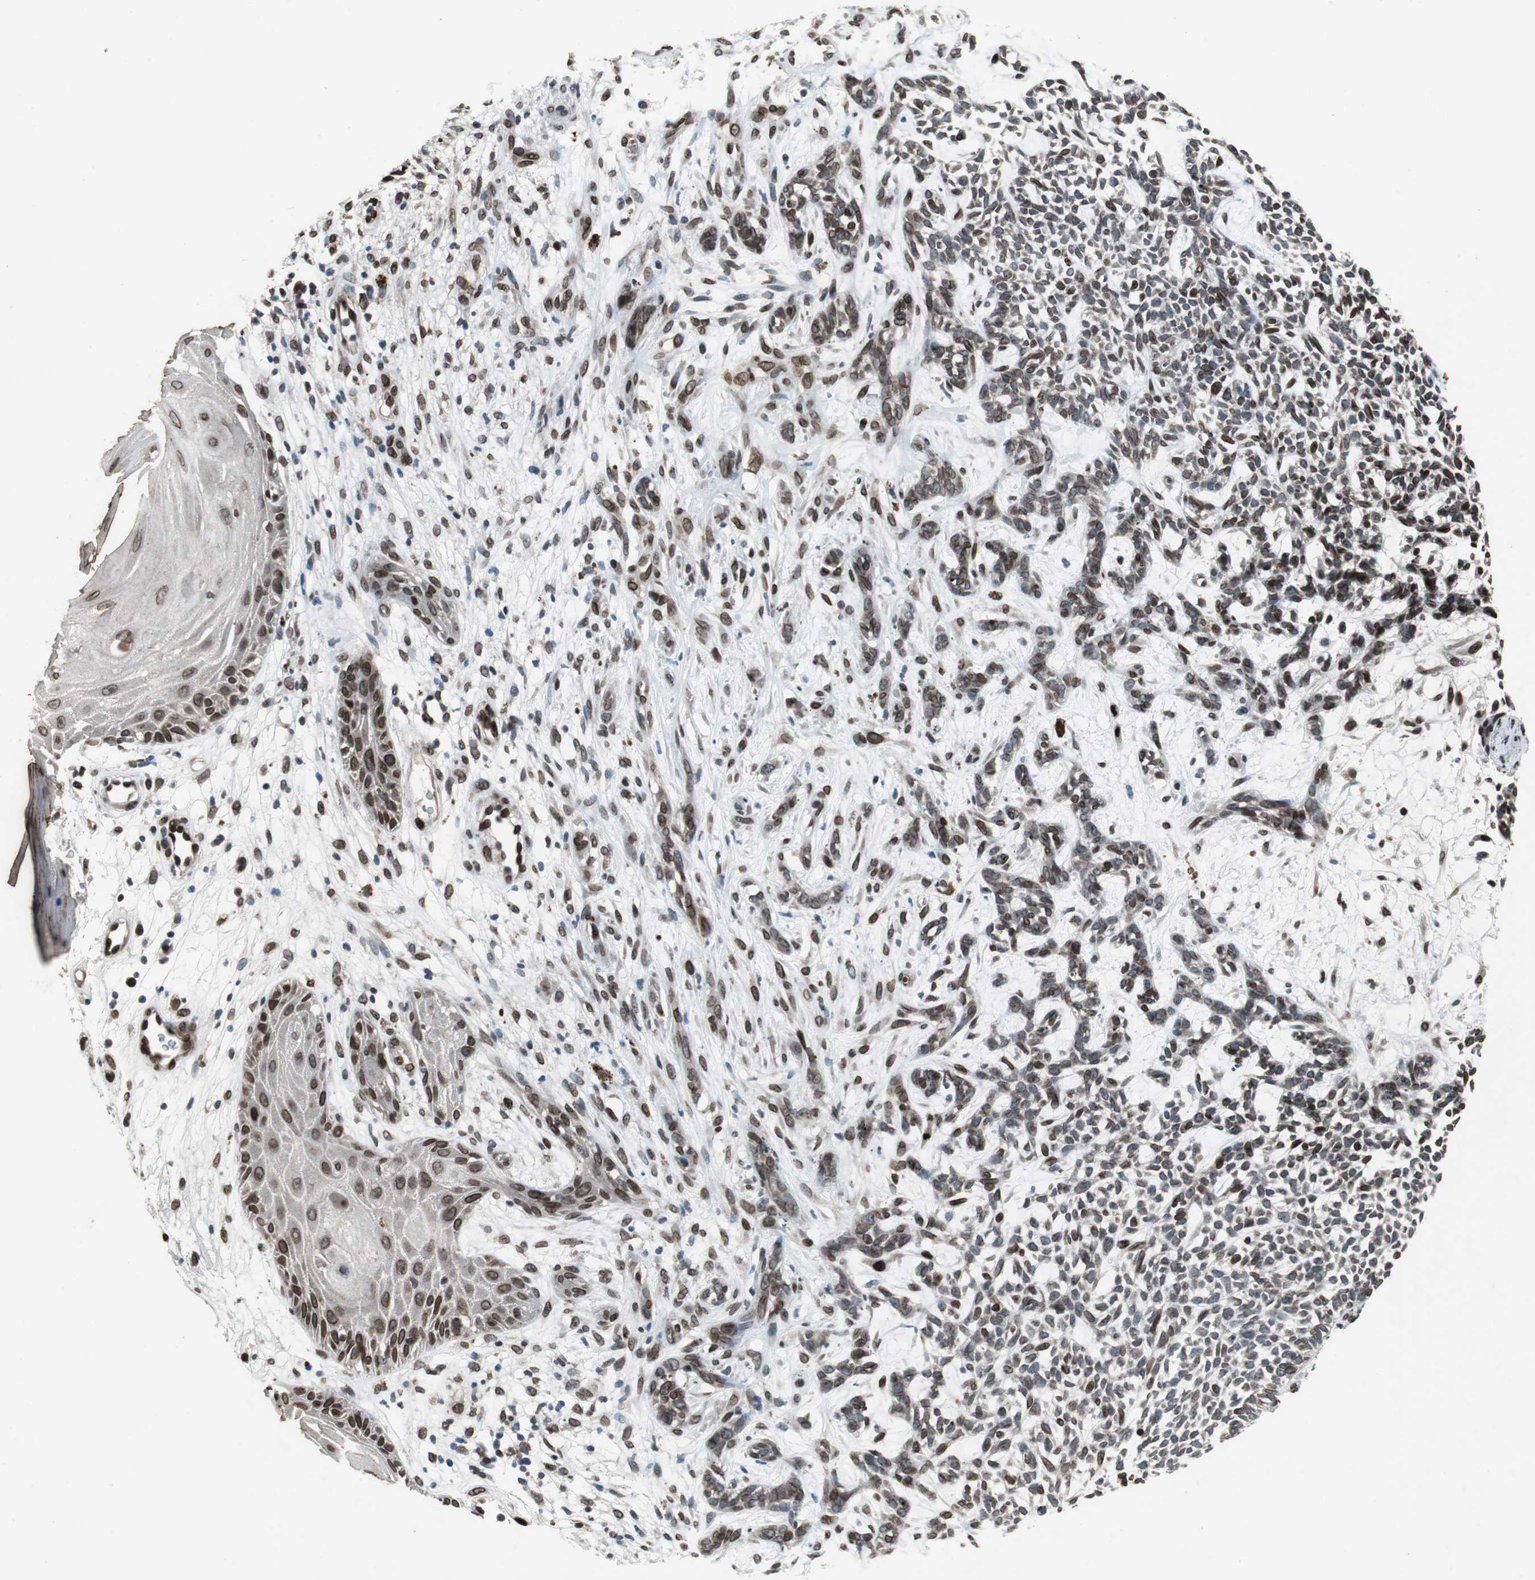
{"staining": {"intensity": "strong", "quantity": ">75%", "location": "cytoplasmic/membranous,nuclear"}, "tissue": "skin cancer", "cell_type": "Tumor cells", "image_type": "cancer", "snomed": [{"axis": "morphology", "description": "Basal cell carcinoma"}, {"axis": "topography", "description": "Skin"}], "caption": "Immunohistochemical staining of human skin cancer shows strong cytoplasmic/membranous and nuclear protein expression in about >75% of tumor cells.", "gene": "LMNA", "patient": {"sex": "female", "age": 84}}